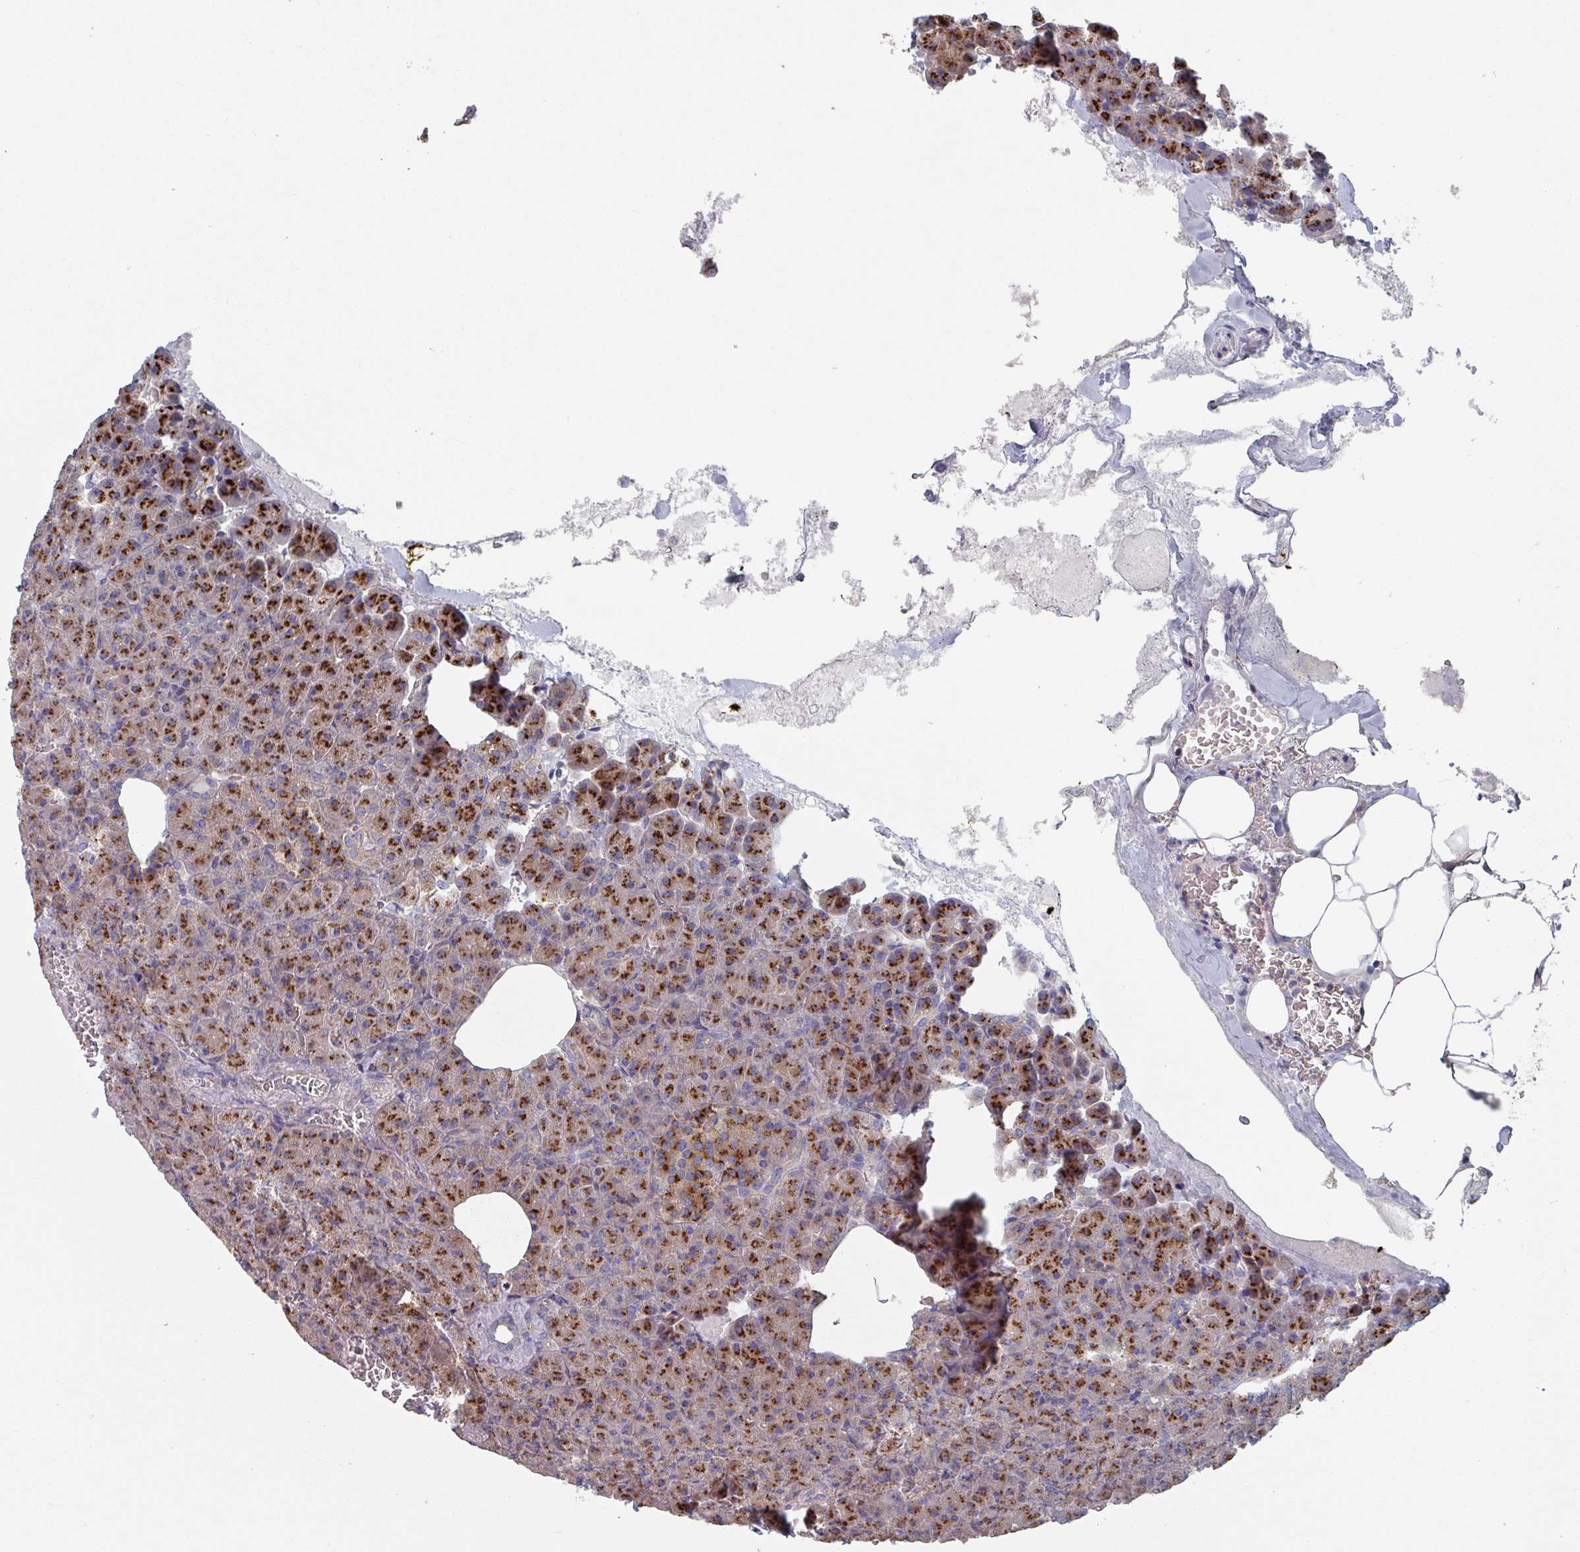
{"staining": {"intensity": "strong", "quantity": ">75%", "location": "cytoplasmic/membranous"}, "tissue": "pancreas", "cell_type": "Exocrine glandular cells", "image_type": "normal", "snomed": [{"axis": "morphology", "description": "Normal tissue, NOS"}, {"axis": "topography", "description": "Pancreas"}], "caption": "Protein expression analysis of normal pancreas exhibits strong cytoplasmic/membranous positivity in approximately >75% of exocrine glandular cells.", "gene": "EFL1", "patient": {"sex": "female", "age": 74}}